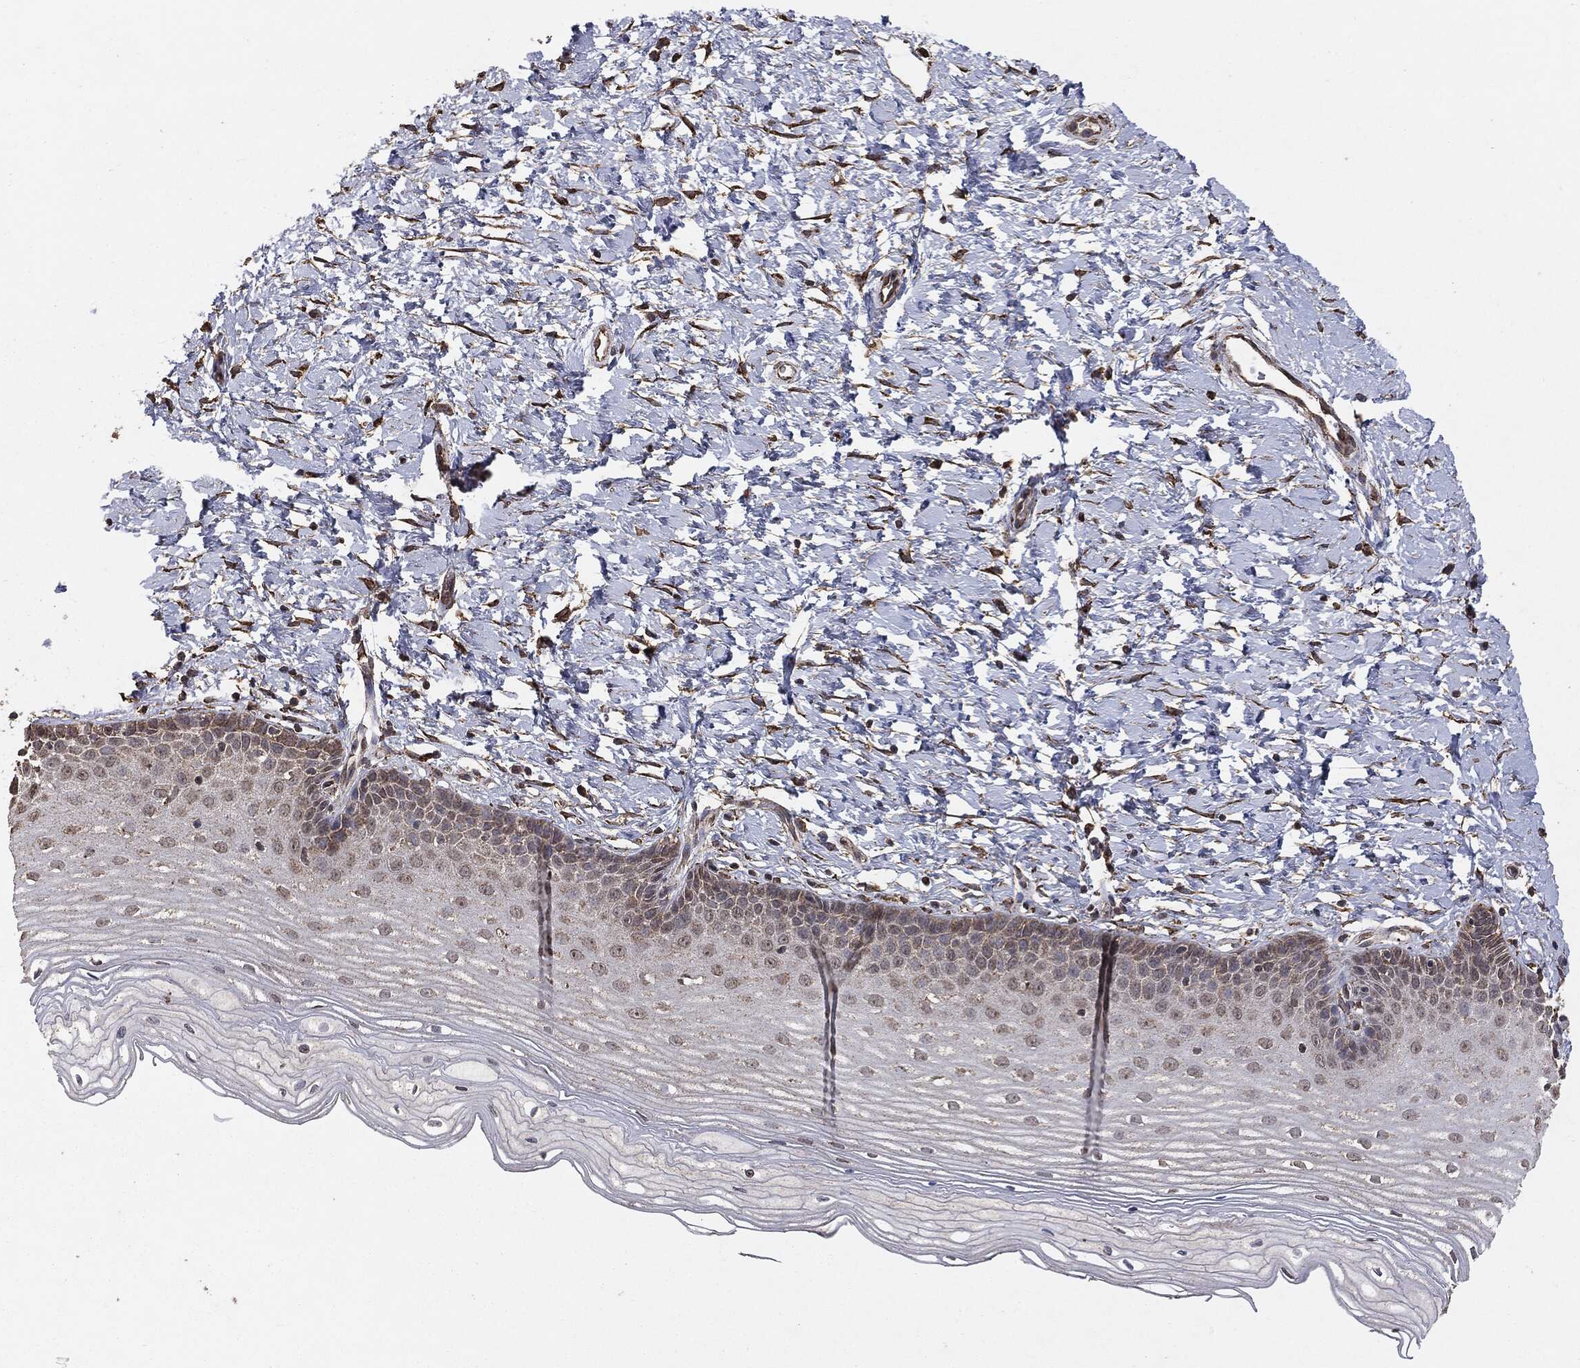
{"staining": {"intensity": "weak", "quantity": "<25%", "location": "cytoplasmic/membranous"}, "tissue": "cervix", "cell_type": "Glandular cells", "image_type": "normal", "snomed": [{"axis": "morphology", "description": "Normal tissue, NOS"}, {"axis": "topography", "description": "Cervix"}], "caption": "Image shows no protein staining in glandular cells of unremarkable cervix. Brightfield microscopy of IHC stained with DAB (brown) and hematoxylin (blue), captured at high magnification.", "gene": "MTOR", "patient": {"sex": "female", "age": 37}}